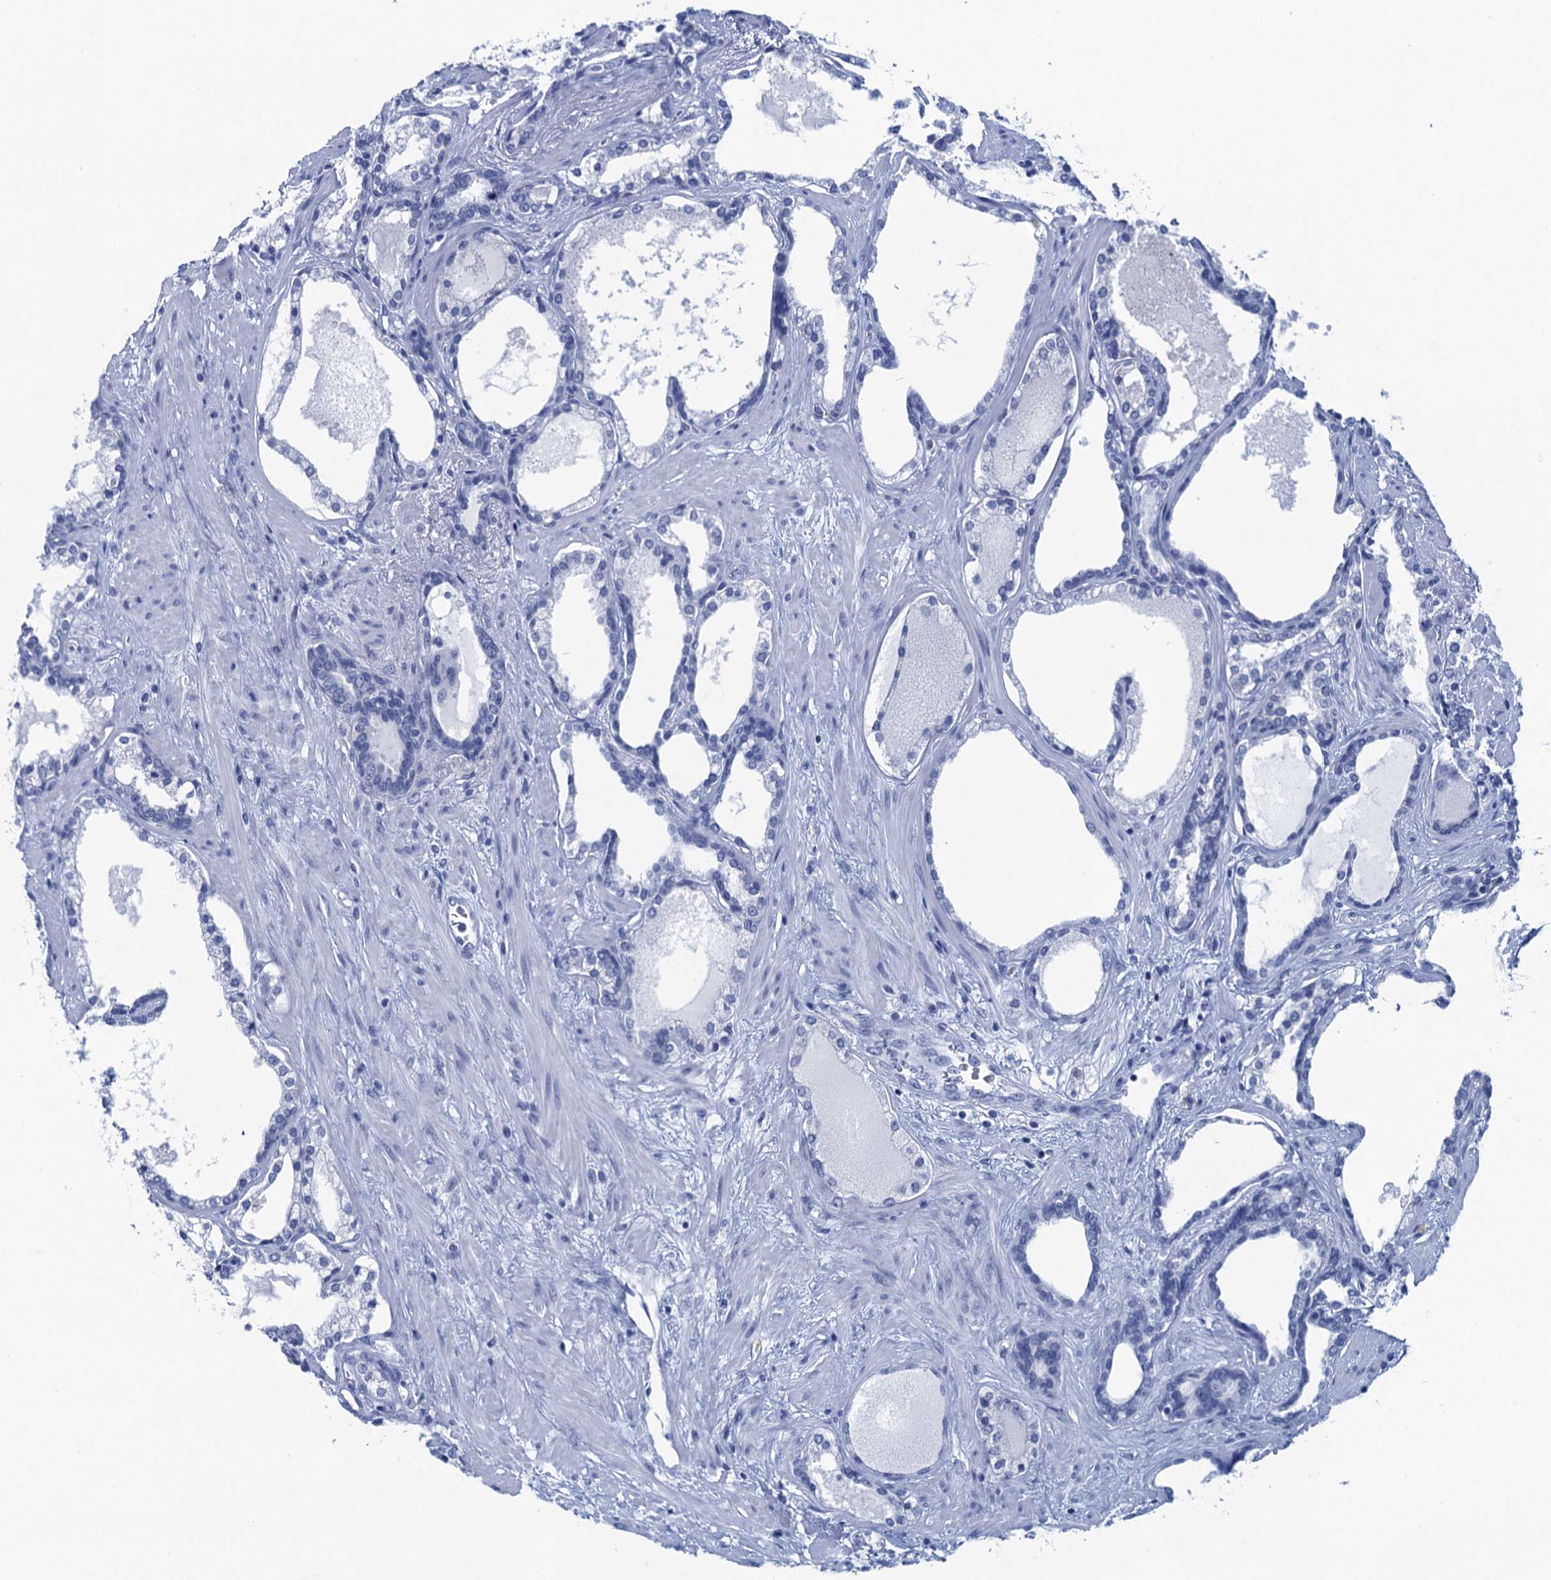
{"staining": {"intensity": "negative", "quantity": "none", "location": "none"}, "tissue": "prostate cancer", "cell_type": "Tumor cells", "image_type": "cancer", "snomed": [{"axis": "morphology", "description": "Adenocarcinoma, High grade"}, {"axis": "topography", "description": "Prostate"}], "caption": "DAB (3,3'-diaminobenzidine) immunohistochemical staining of prostate cancer (adenocarcinoma (high-grade)) exhibits no significant positivity in tumor cells. Brightfield microscopy of immunohistochemistry stained with DAB (brown) and hematoxylin (blue), captured at high magnification.", "gene": "HAPSTR1", "patient": {"sex": "male", "age": 58}}